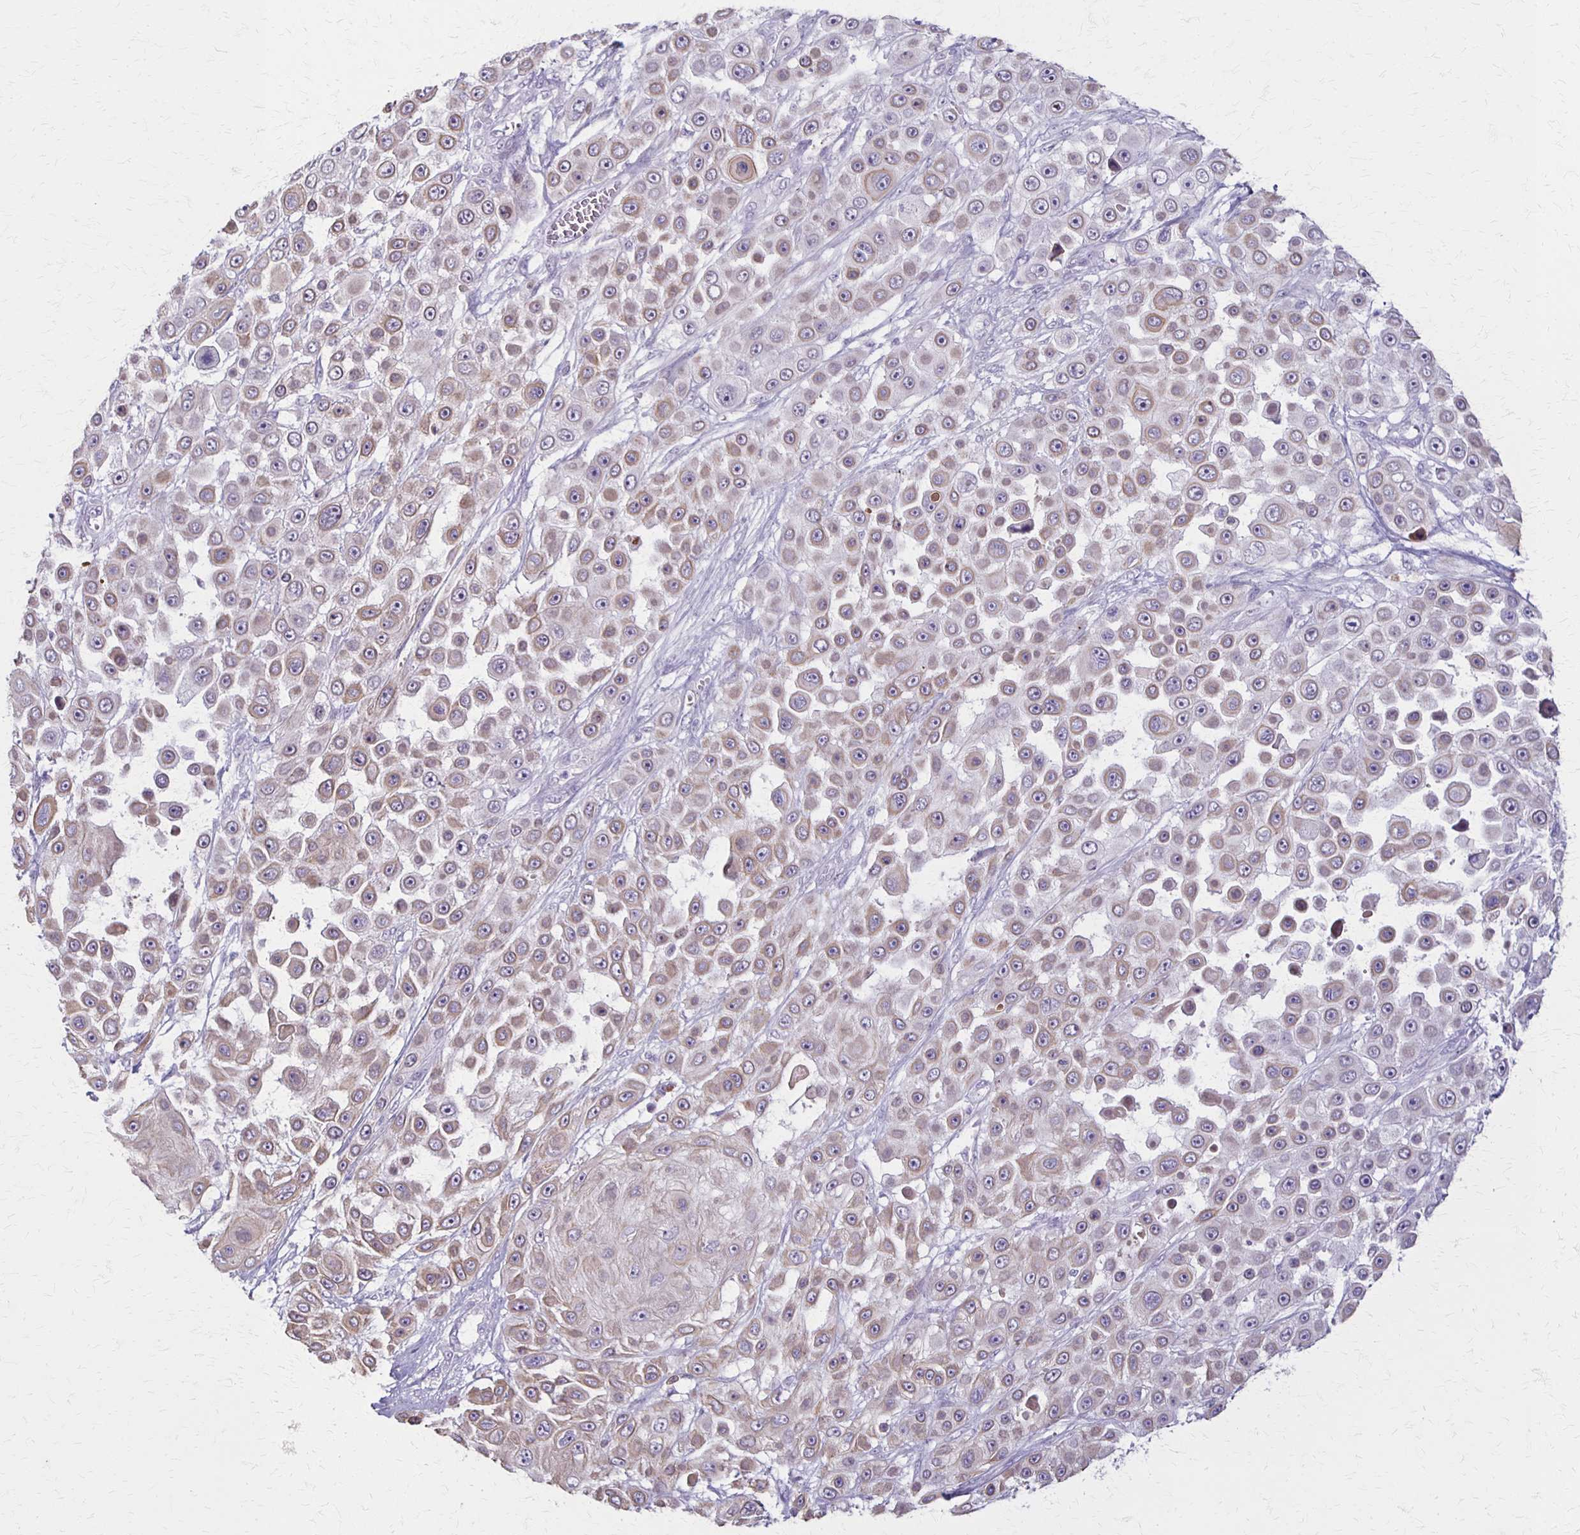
{"staining": {"intensity": "weak", "quantity": "25%-75%", "location": "cytoplasmic/membranous"}, "tissue": "skin cancer", "cell_type": "Tumor cells", "image_type": "cancer", "snomed": [{"axis": "morphology", "description": "Squamous cell carcinoma, NOS"}, {"axis": "topography", "description": "Skin"}], "caption": "Immunohistochemistry (IHC) photomicrograph of neoplastic tissue: squamous cell carcinoma (skin) stained using IHC demonstrates low levels of weak protein expression localized specifically in the cytoplasmic/membranous of tumor cells, appearing as a cytoplasmic/membranous brown color.", "gene": "SLC35E2B", "patient": {"sex": "male", "age": 67}}